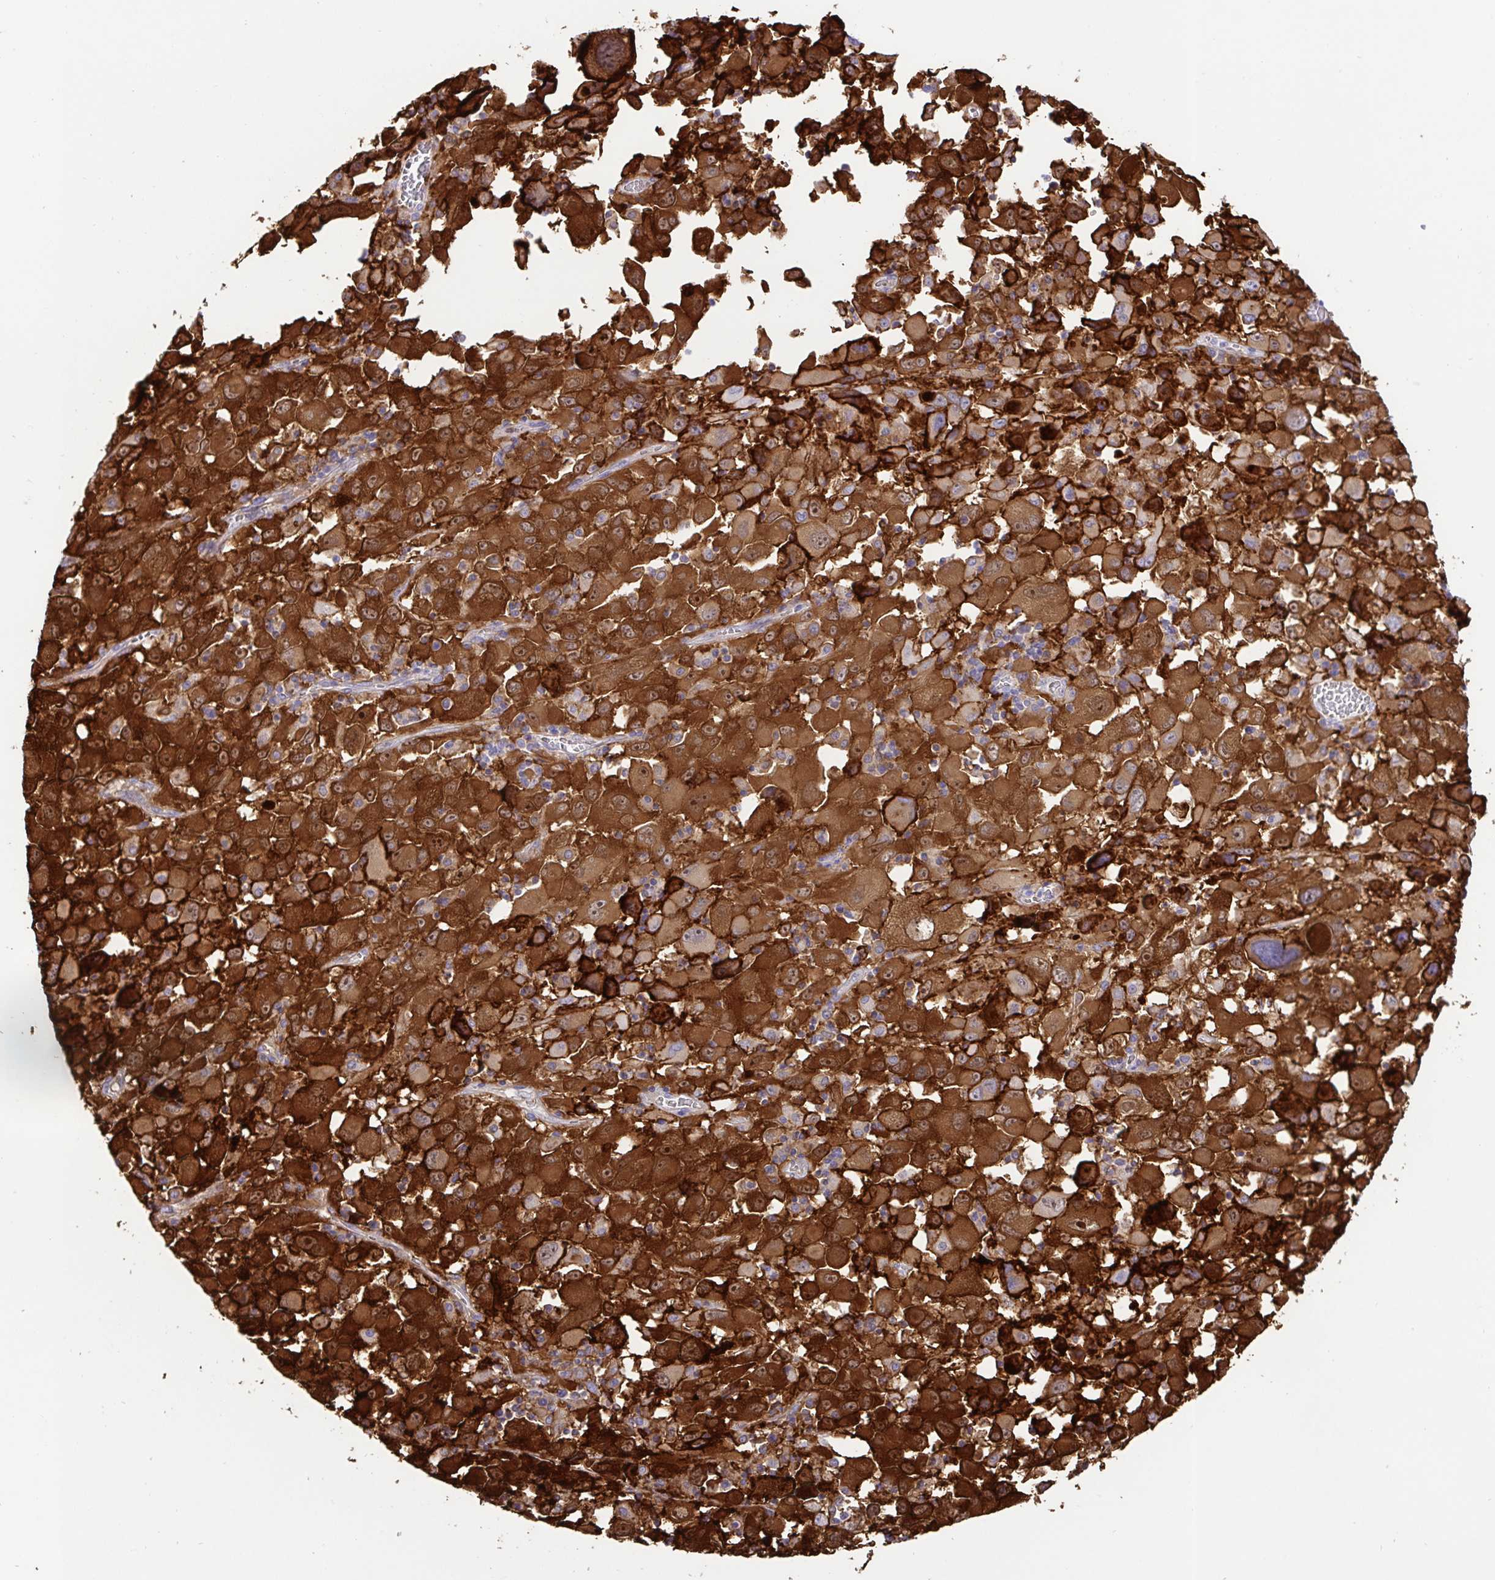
{"staining": {"intensity": "strong", "quantity": ">75%", "location": "cytoplasmic/membranous"}, "tissue": "melanoma", "cell_type": "Tumor cells", "image_type": "cancer", "snomed": [{"axis": "morphology", "description": "Malignant melanoma, Metastatic site"}, {"axis": "topography", "description": "Soft tissue"}], "caption": "Strong cytoplasmic/membranous positivity for a protein is present in about >75% of tumor cells of malignant melanoma (metastatic site) using IHC.", "gene": "ANXA2", "patient": {"sex": "male", "age": 50}}